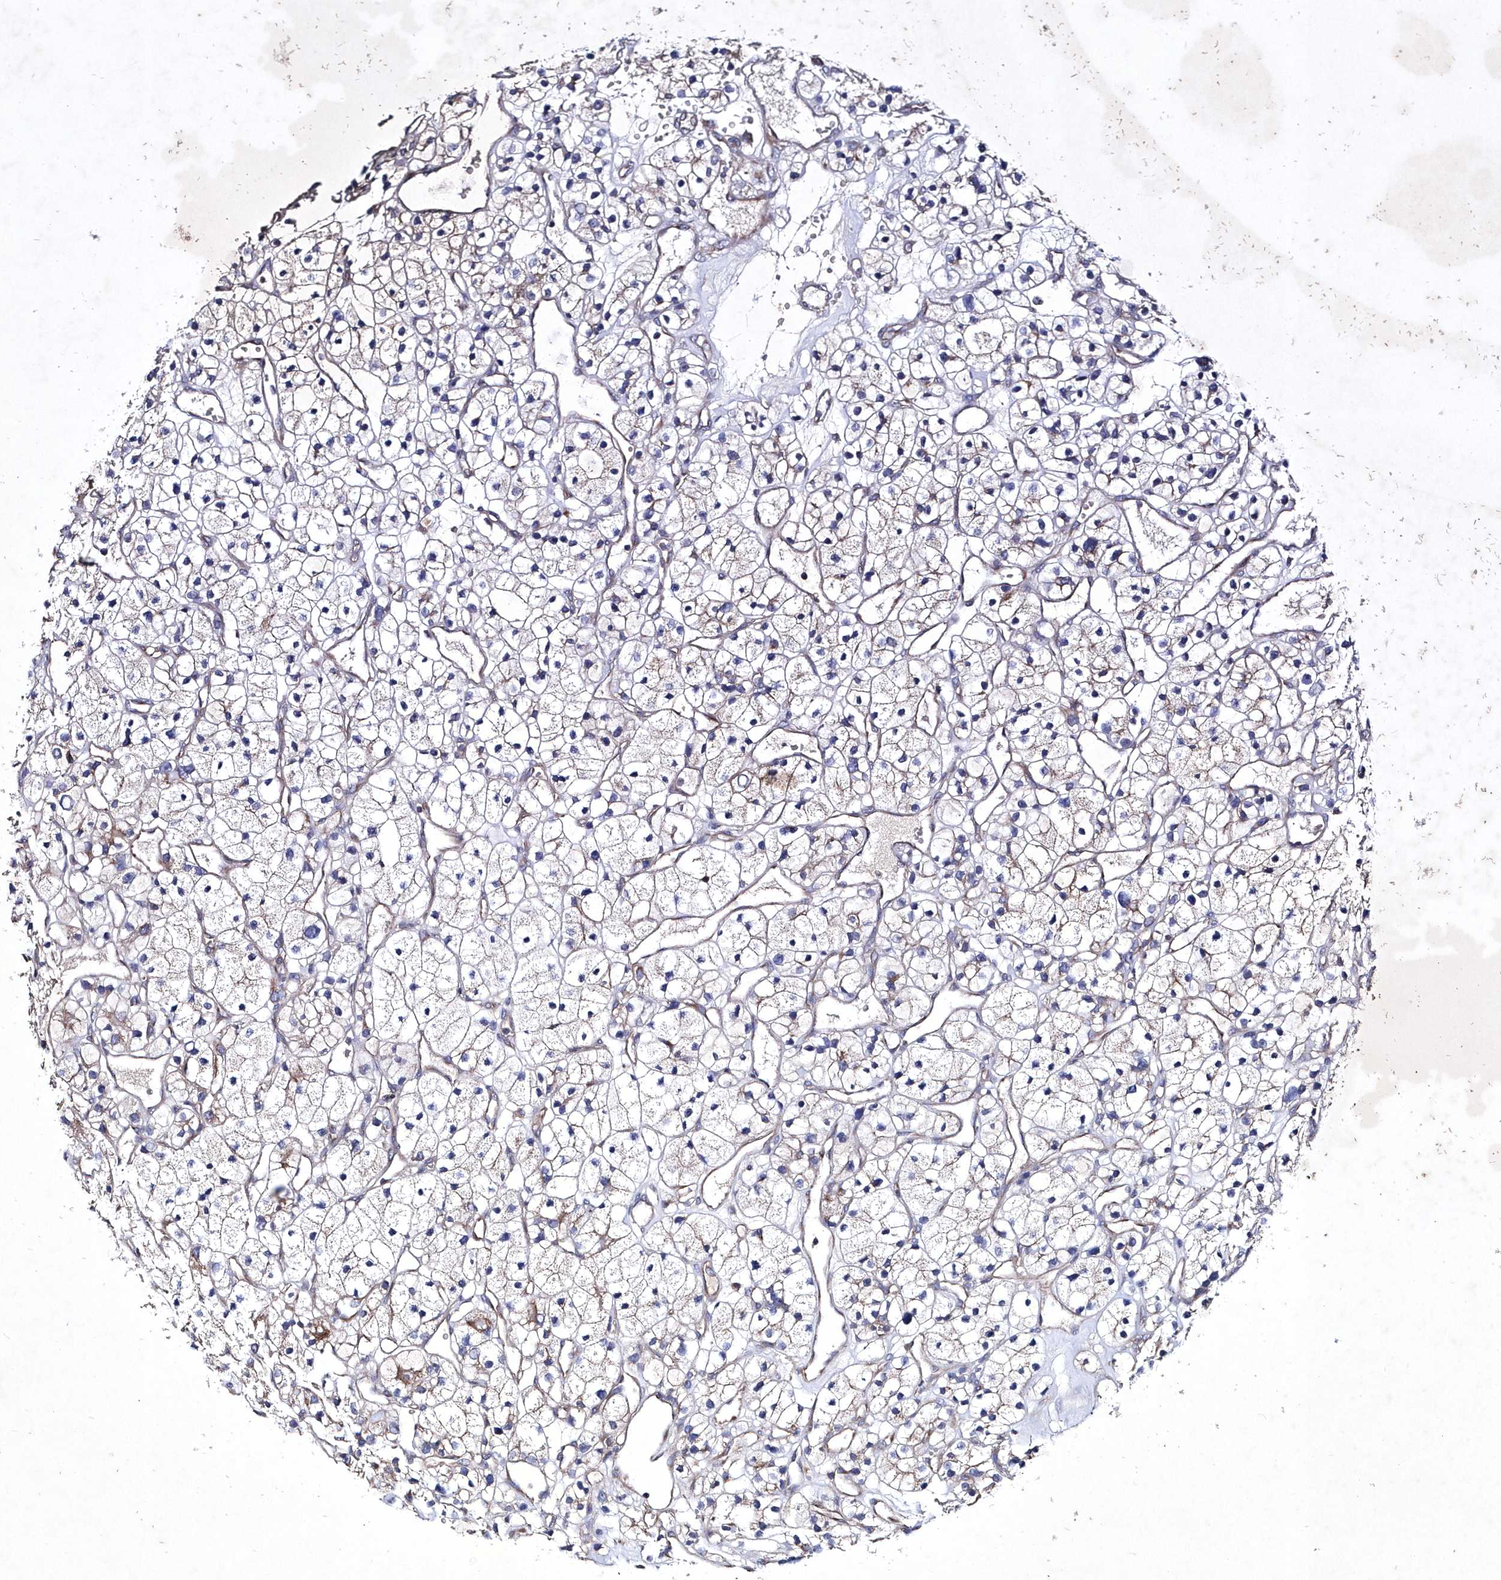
{"staining": {"intensity": "weak", "quantity": "<25%", "location": "cytoplasmic/membranous"}, "tissue": "renal cancer", "cell_type": "Tumor cells", "image_type": "cancer", "snomed": [{"axis": "morphology", "description": "Adenocarcinoma, NOS"}, {"axis": "topography", "description": "Kidney"}], "caption": "An immunohistochemistry image of renal cancer is shown. There is no staining in tumor cells of renal cancer.", "gene": "METTL8", "patient": {"sex": "female", "age": 57}}